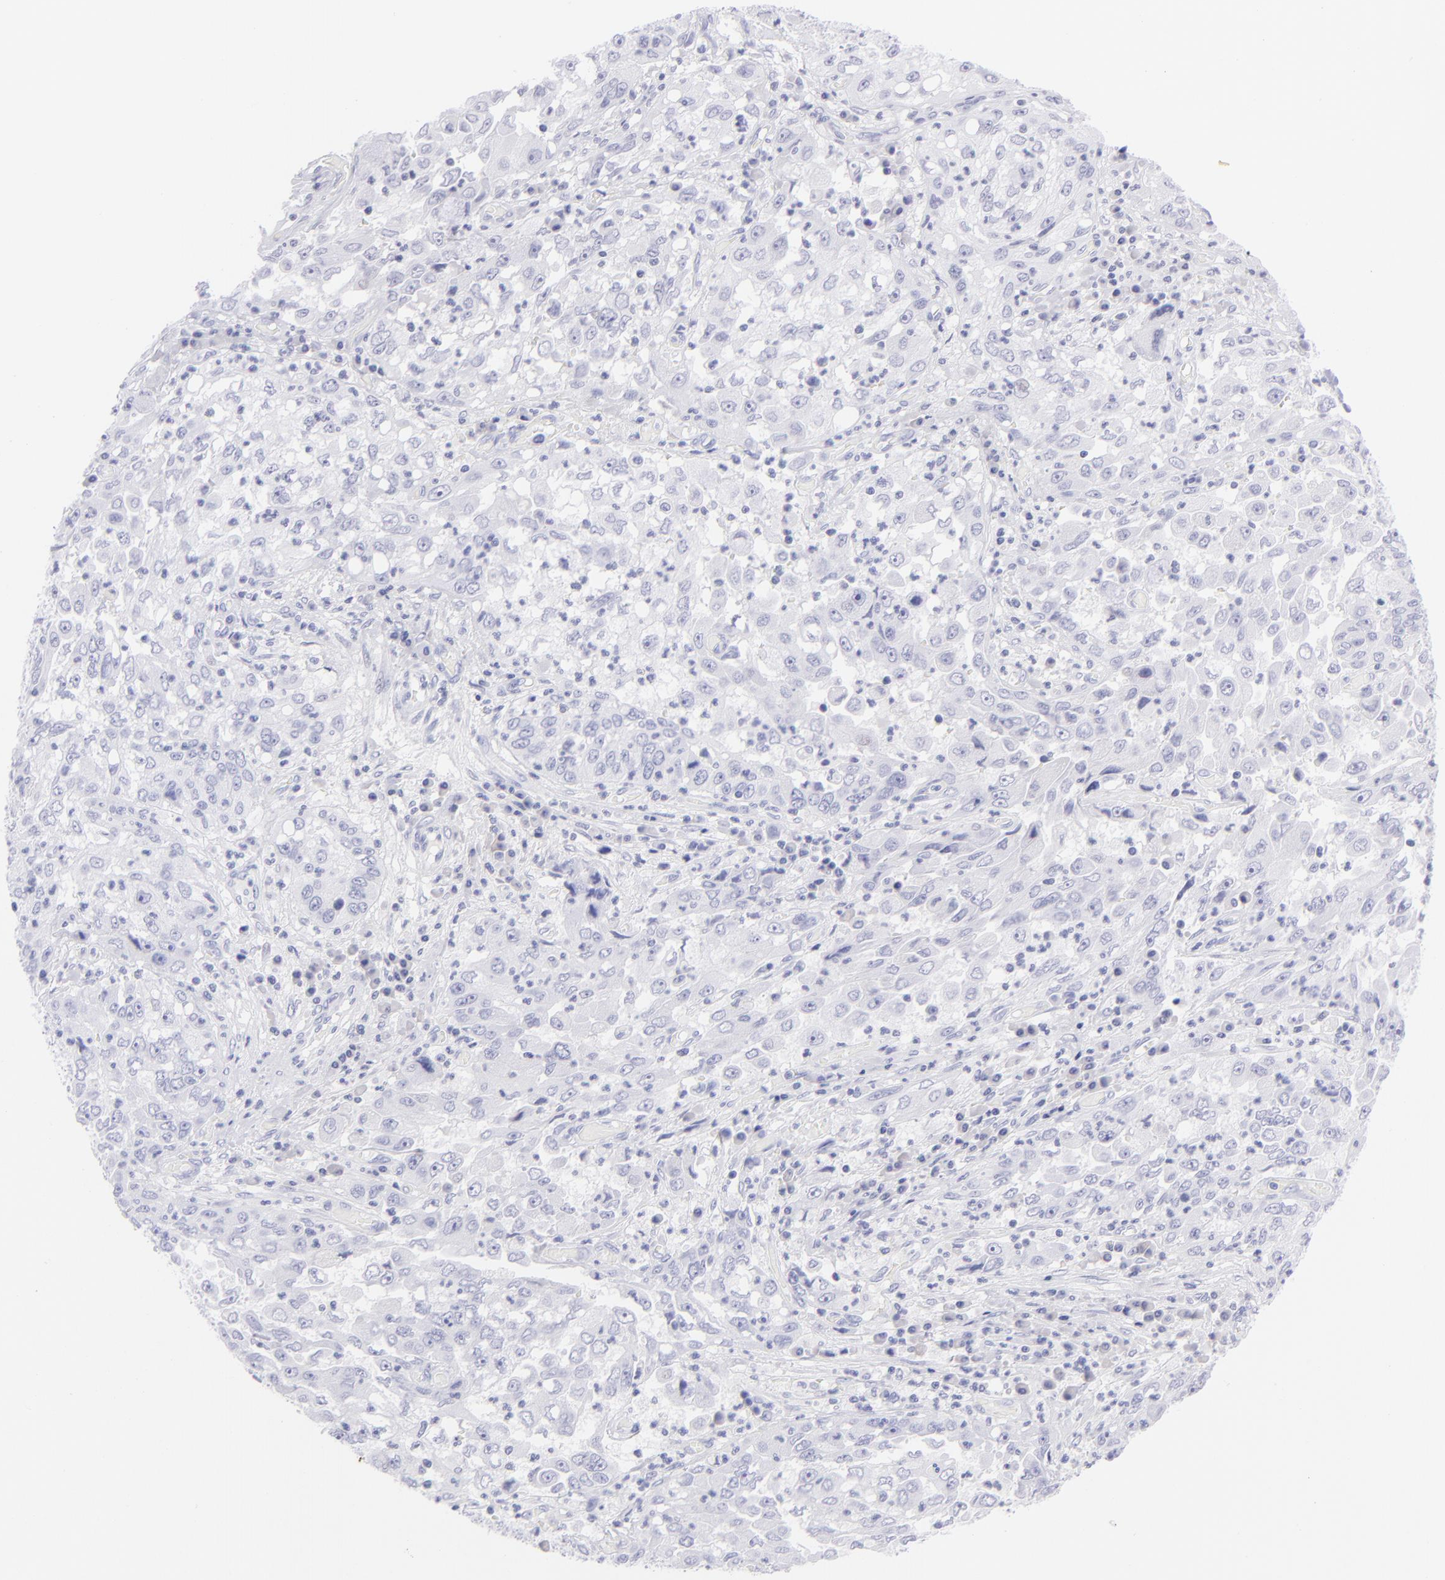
{"staining": {"intensity": "negative", "quantity": "none", "location": "none"}, "tissue": "cervical cancer", "cell_type": "Tumor cells", "image_type": "cancer", "snomed": [{"axis": "morphology", "description": "Squamous cell carcinoma, NOS"}, {"axis": "topography", "description": "Cervix"}], "caption": "Immunohistochemistry of cervical squamous cell carcinoma exhibits no positivity in tumor cells.", "gene": "SLC1A2", "patient": {"sex": "female", "age": 36}}